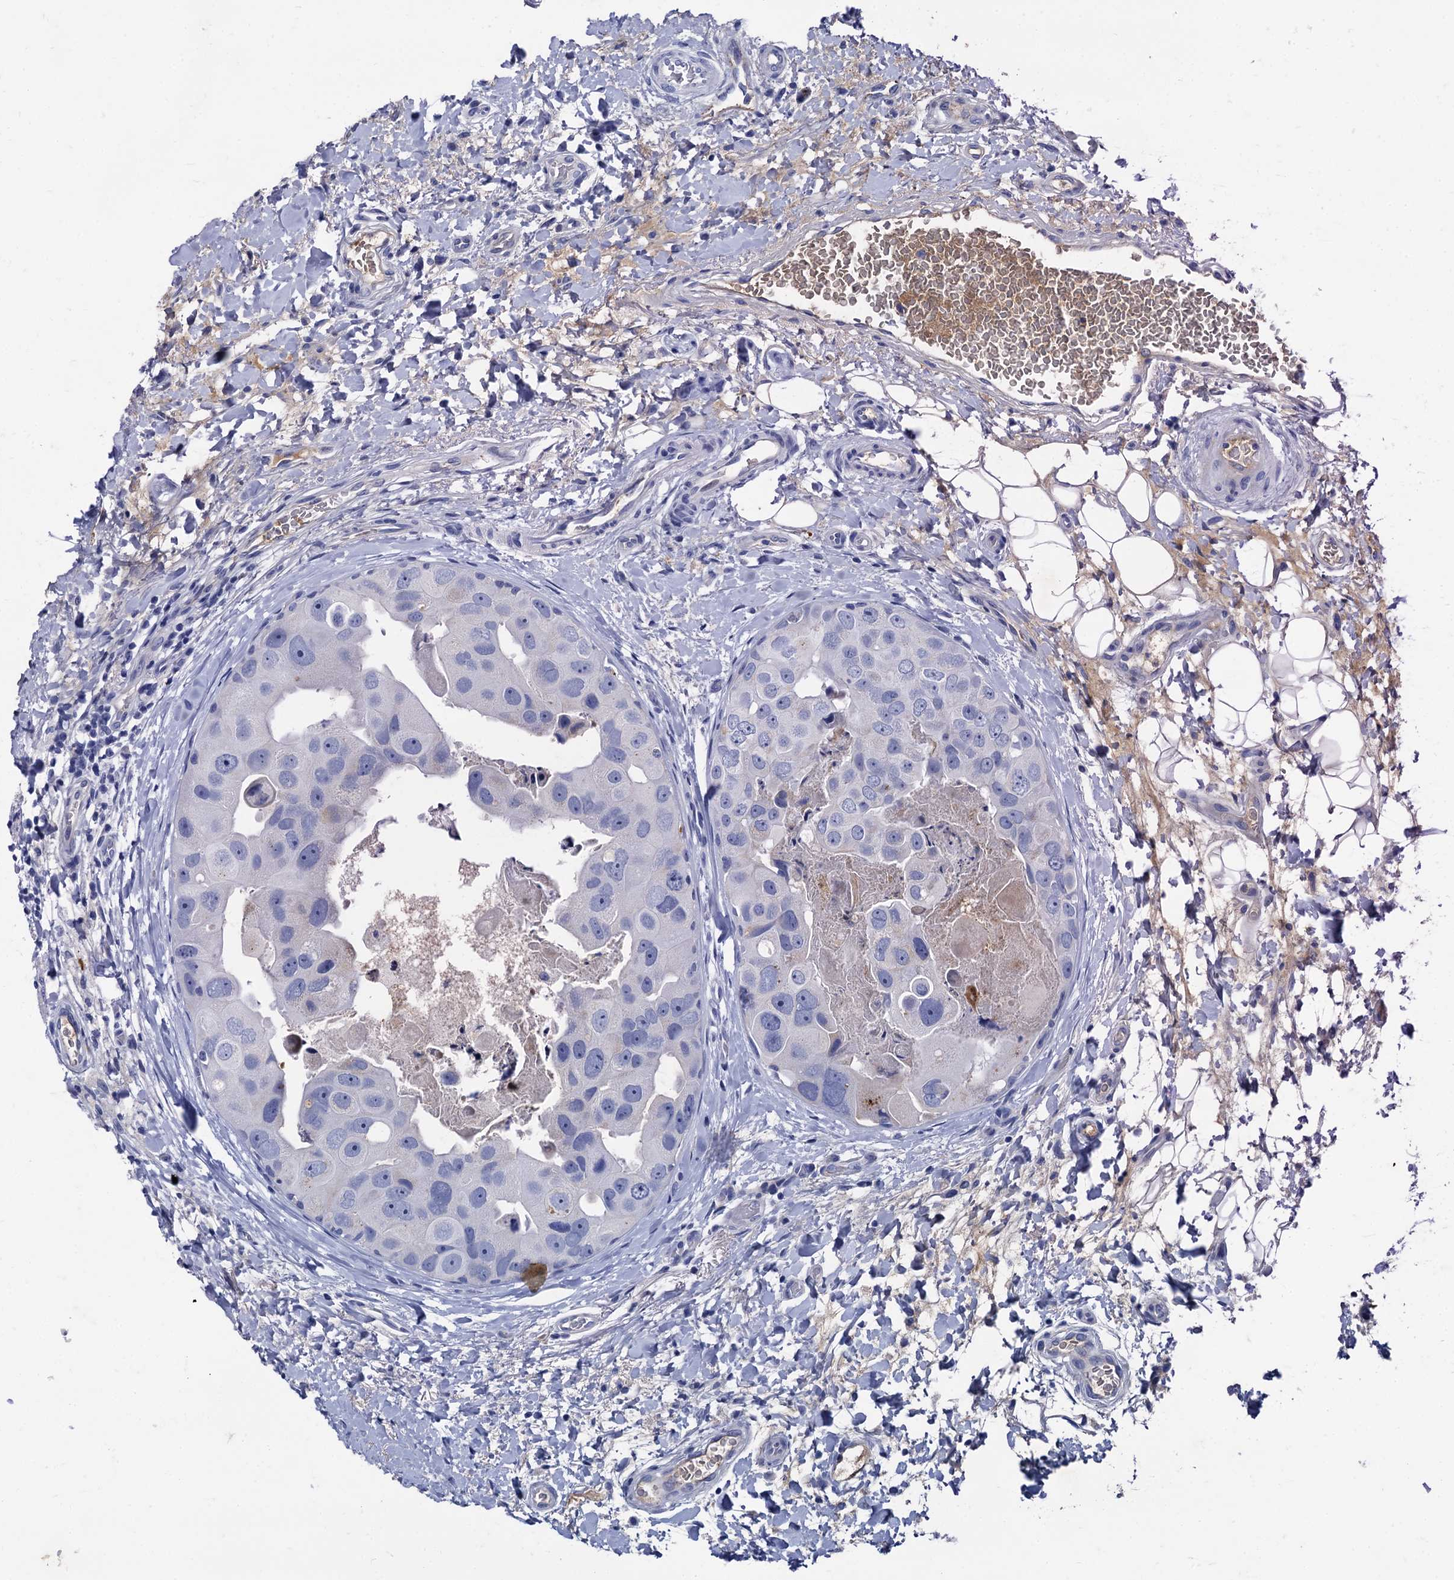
{"staining": {"intensity": "negative", "quantity": "none", "location": "none"}, "tissue": "breast cancer", "cell_type": "Tumor cells", "image_type": "cancer", "snomed": [{"axis": "morphology", "description": "Duct carcinoma"}, {"axis": "topography", "description": "Breast"}], "caption": "The IHC photomicrograph has no significant staining in tumor cells of breast cancer tissue. (DAB (3,3'-diaminobenzidine) immunohistochemistry, high magnification).", "gene": "TMEM72", "patient": {"sex": "female", "age": 62}}